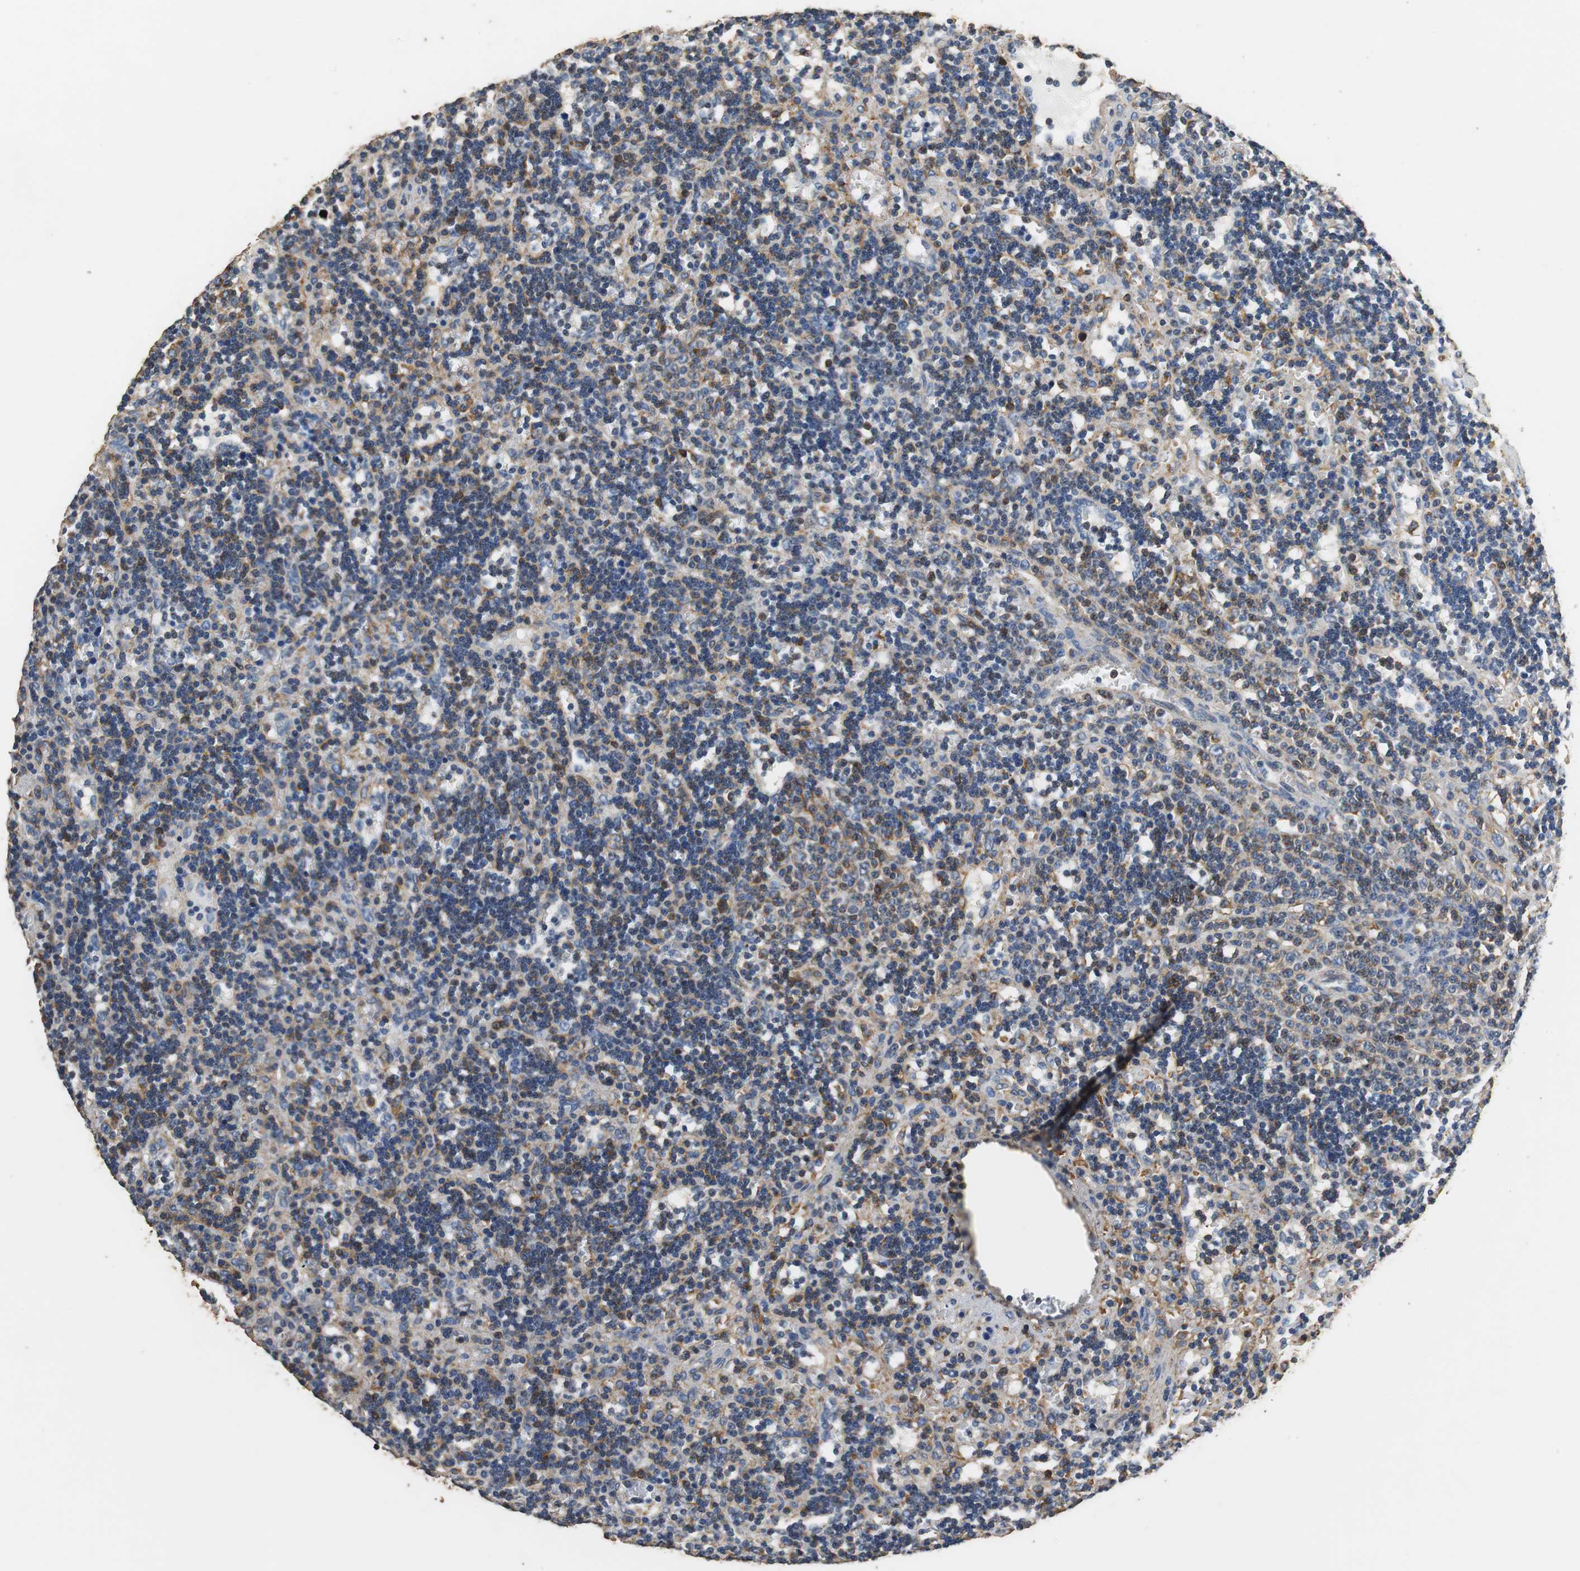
{"staining": {"intensity": "negative", "quantity": "none", "location": "none"}, "tissue": "lymphoma", "cell_type": "Tumor cells", "image_type": "cancer", "snomed": [{"axis": "morphology", "description": "Malignant lymphoma, non-Hodgkin's type, Low grade"}, {"axis": "topography", "description": "Spleen"}], "caption": "Immunohistochemical staining of human low-grade malignant lymphoma, non-Hodgkin's type exhibits no significant positivity in tumor cells. (Stains: DAB (3,3'-diaminobenzidine) immunohistochemistry with hematoxylin counter stain, Microscopy: brightfield microscopy at high magnification).", "gene": "PRKRA", "patient": {"sex": "male", "age": 60}}